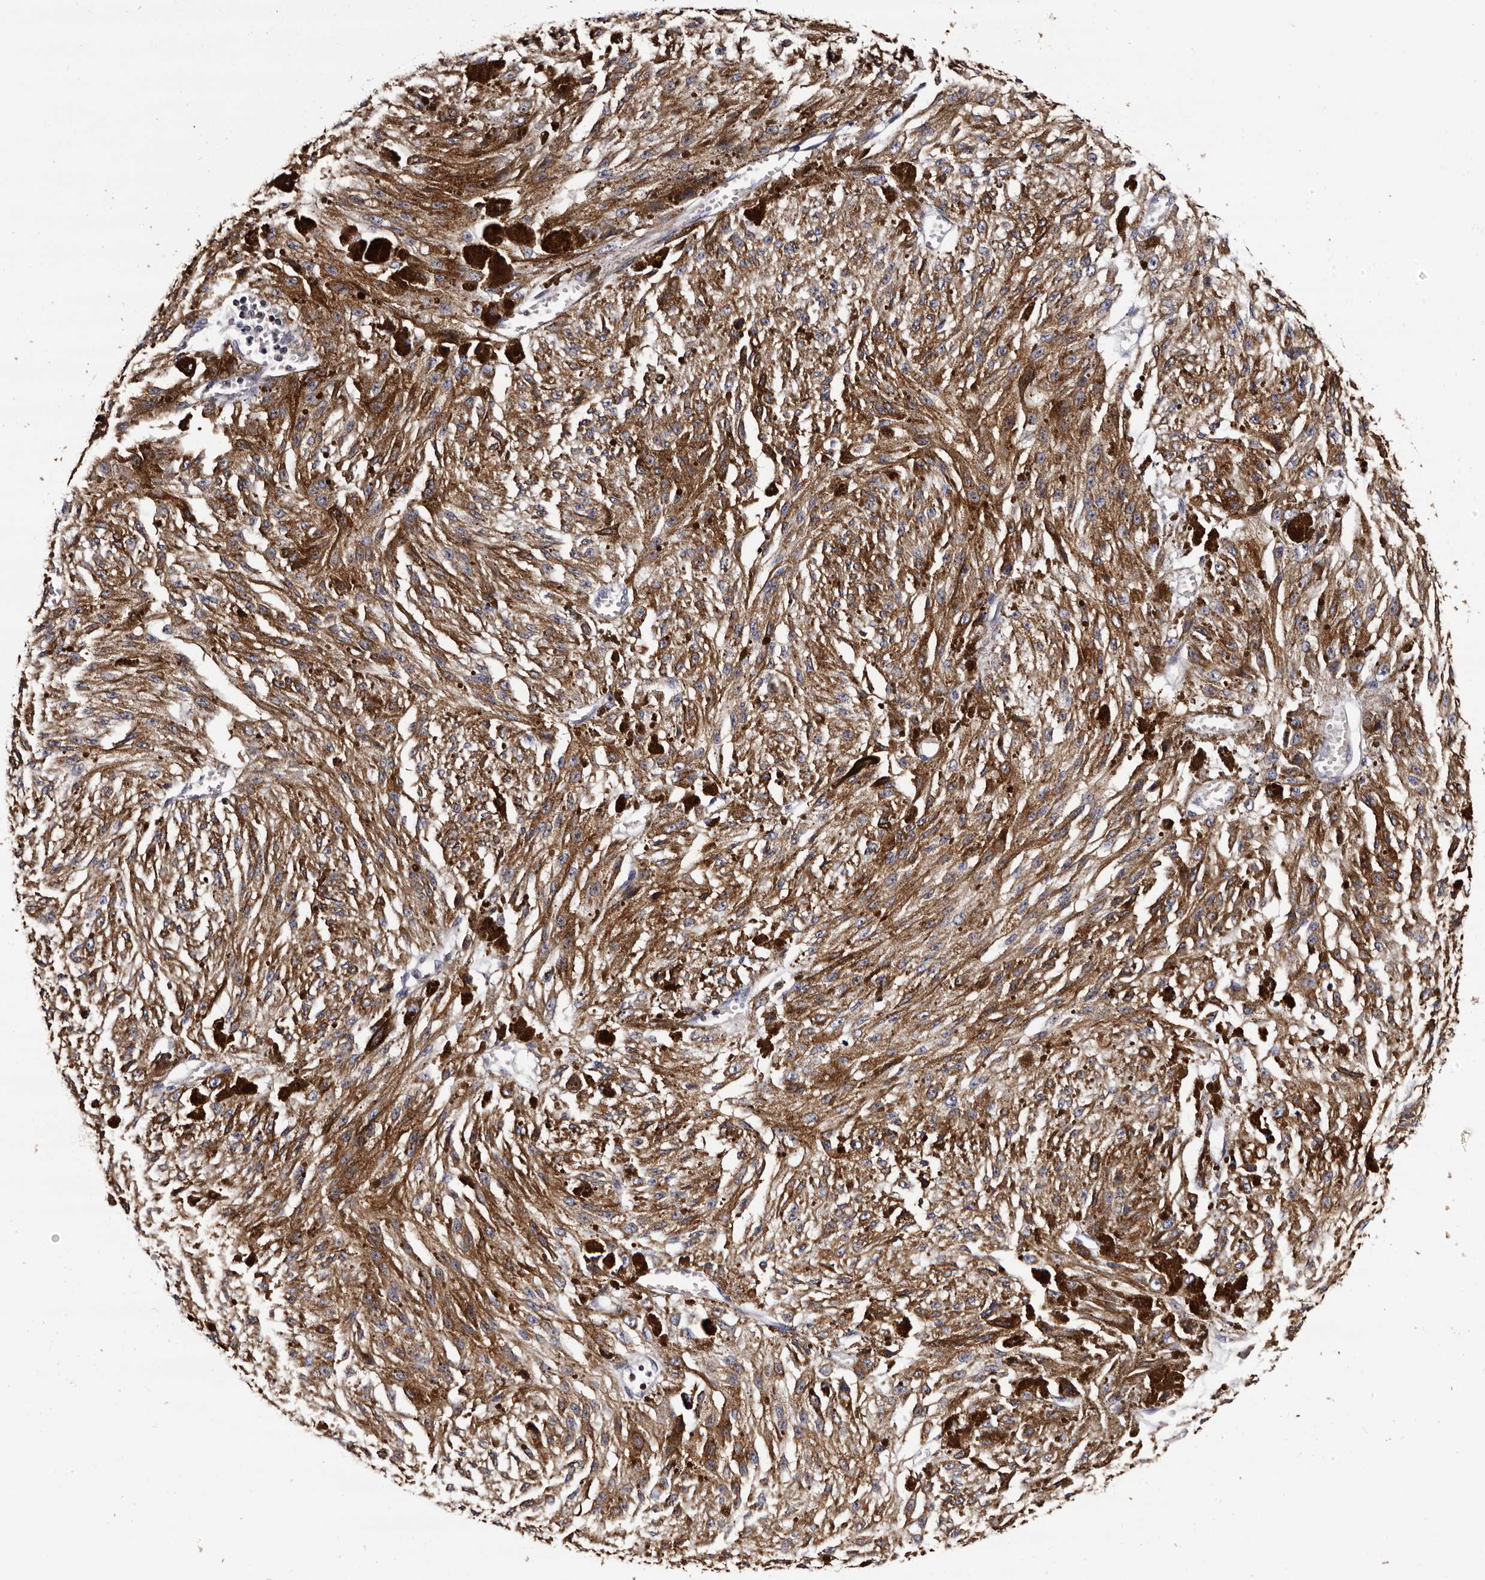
{"staining": {"intensity": "moderate", "quantity": ">75%", "location": "cytoplasmic/membranous"}, "tissue": "melanoma", "cell_type": "Tumor cells", "image_type": "cancer", "snomed": [{"axis": "morphology", "description": "Malignant melanoma, NOS"}, {"axis": "topography", "description": "Other"}], "caption": "Tumor cells demonstrate moderate cytoplasmic/membranous staining in about >75% of cells in malignant melanoma. The staining was performed using DAB (3,3'-diaminobenzidine), with brown indicating positive protein expression. Nuclei are stained blue with hematoxylin.", "gene": "TAF4B", "patient": {"sex": "male", "age": 79}}